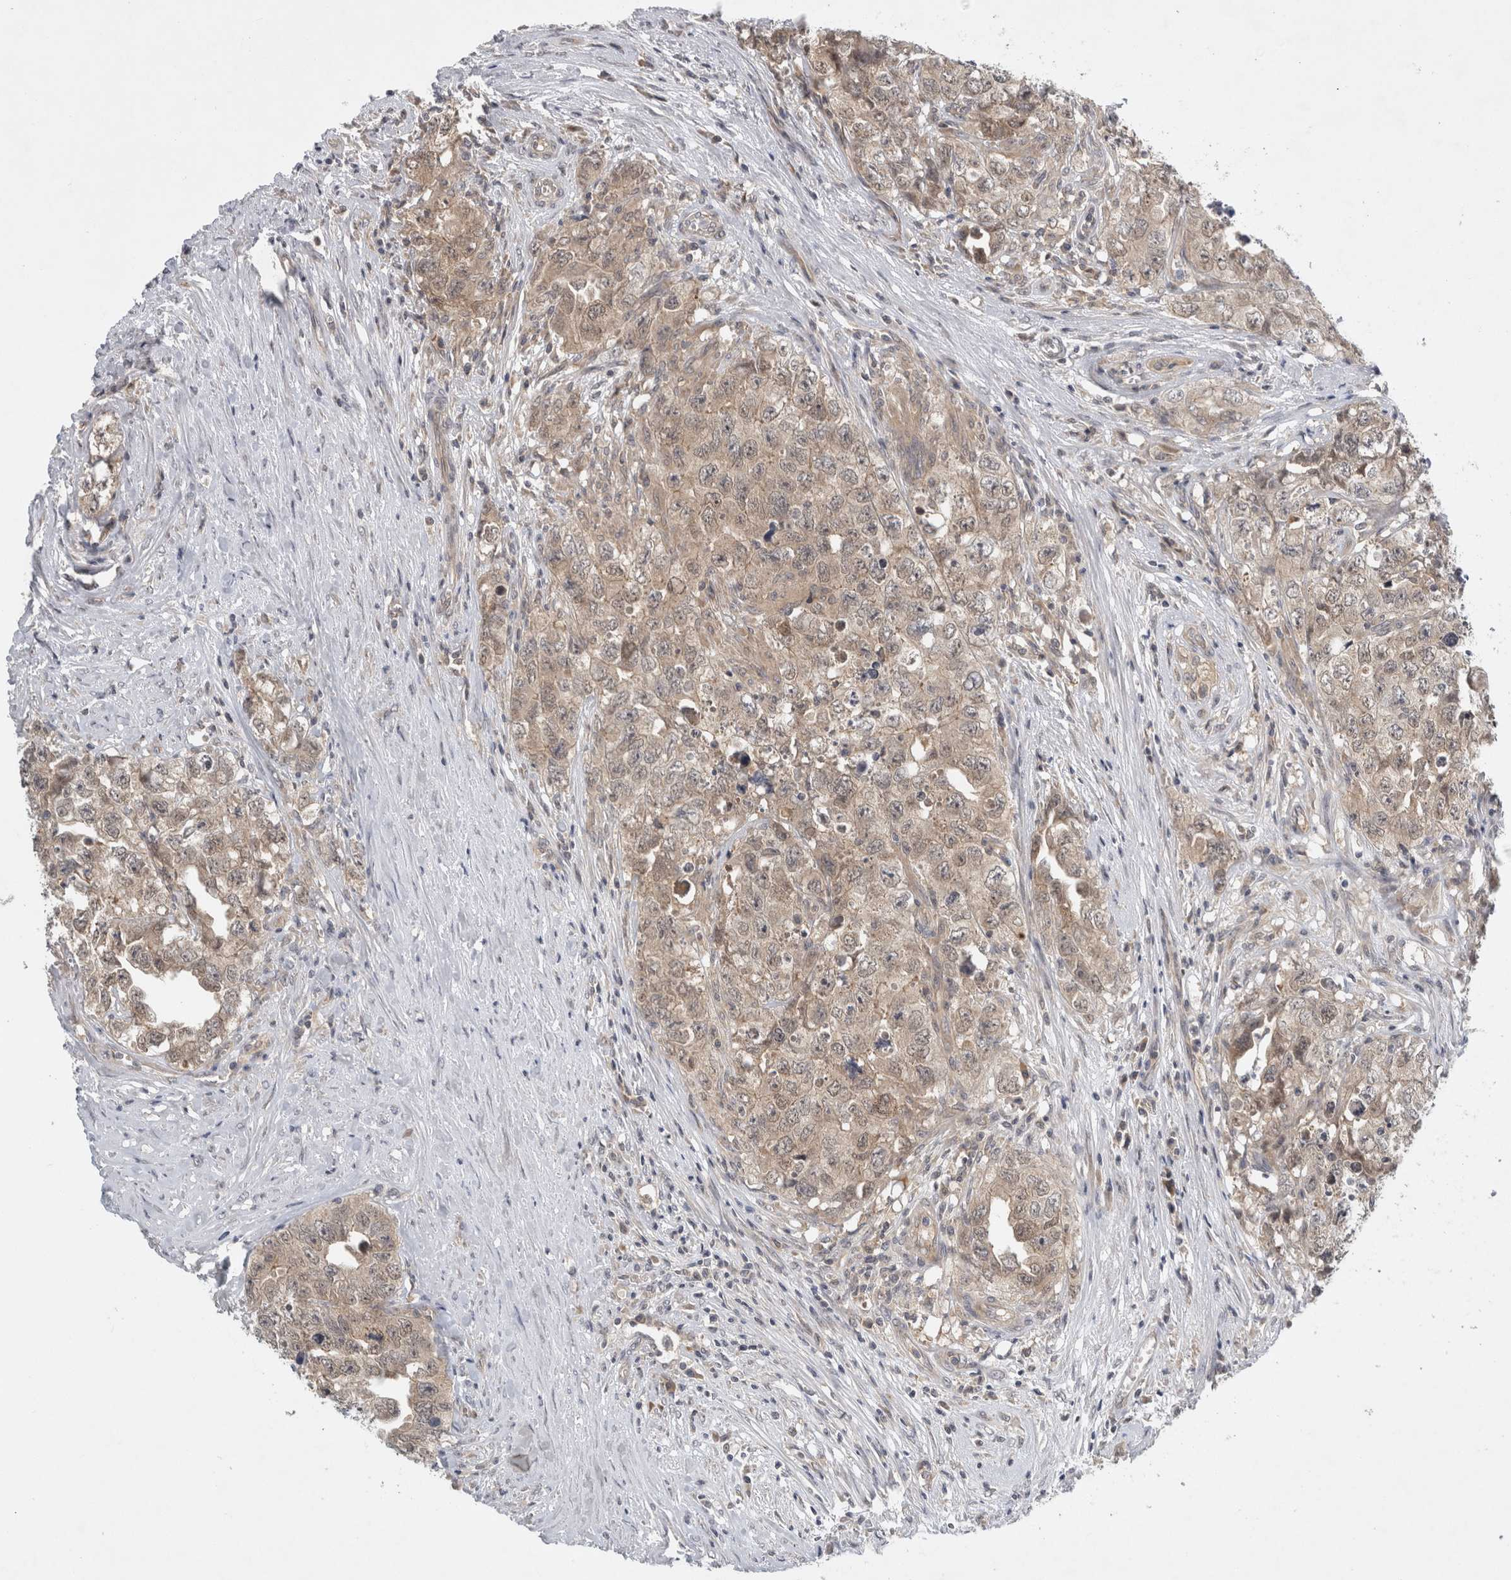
{"staining": {"intensity": "moderate", "quantity": ">75%", "location": "cytoplasmic/membranous"}, "tissue": "testis cancer", "cell_type": "Tumor cells", "image_type": "cancer", "snomed": [{"axis": "morphology", "description": "Seminoma, NOS"}, {"axis": "morphology", "description": "Carcinoma, Embryonal, NOS"}, {"axis": "topography", "description": "Testis"}], "caption": "Moderate cytoplasmic/membranous protein positivity is identified in about >75% of tumor cells in testis cancer (seminoma).", "gene": "AASDHPPT", "patient": {"sex": "male", "age": 43}}